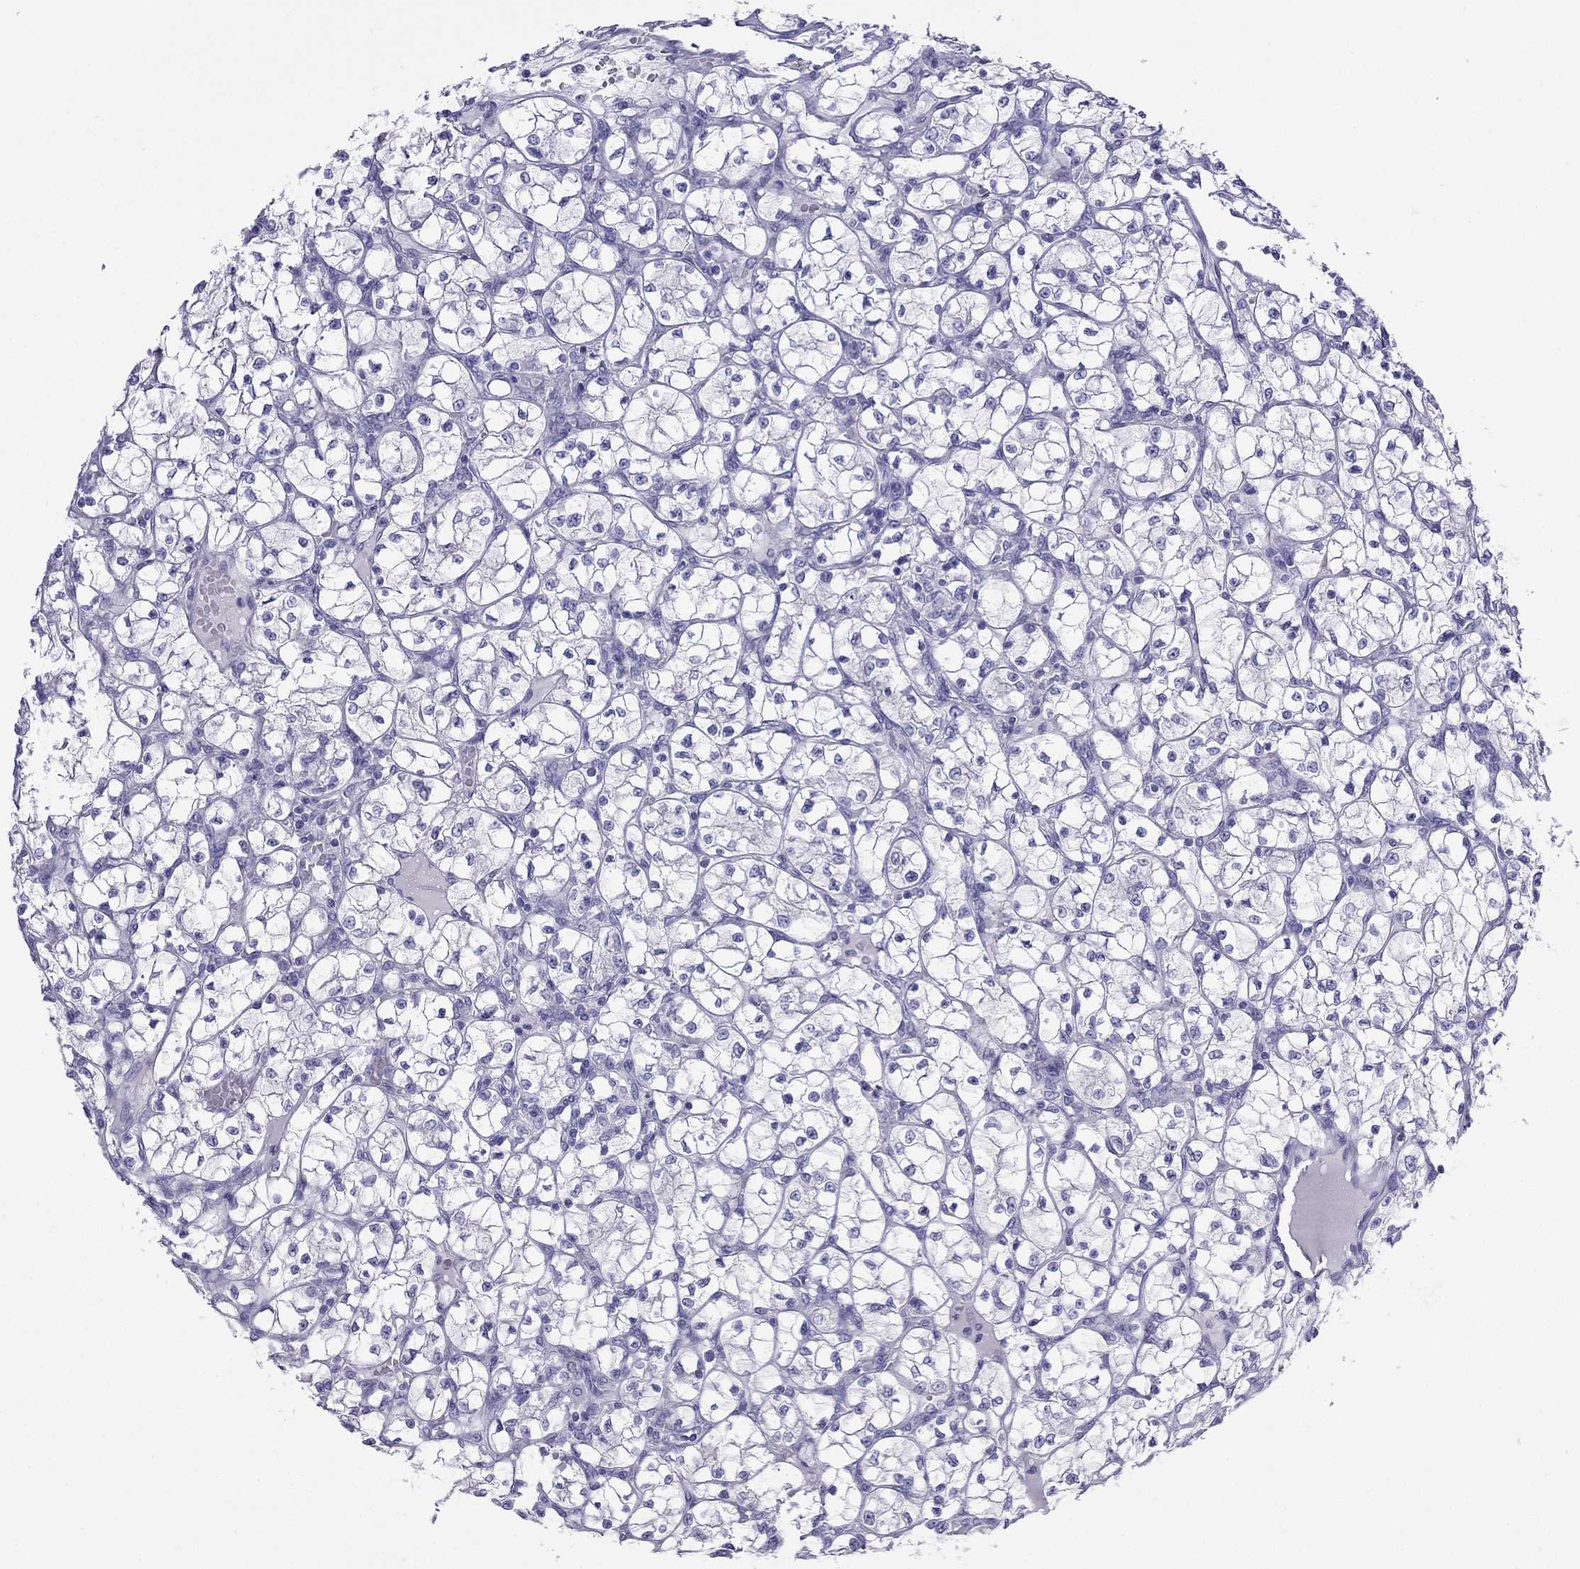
{"staining": {"intensity": "negative", "quantity": "none", "location": "none"}, "tissue": "renal cancer", "cell_type": "Tumor cells", "image_type": "cancer", "snomed": [{"axis": "morphology", "description": "Adenocarcinoma, NOS"}, {"axis": "topography", "description": "Kidney"}], "caption": "This is an immunohistochemistry histopathology image of renal adenocarcinoma. There is no positivity in tumor cells.", "gene": "PCDHA6", "patient": {"sex": "female", "age": 64}}